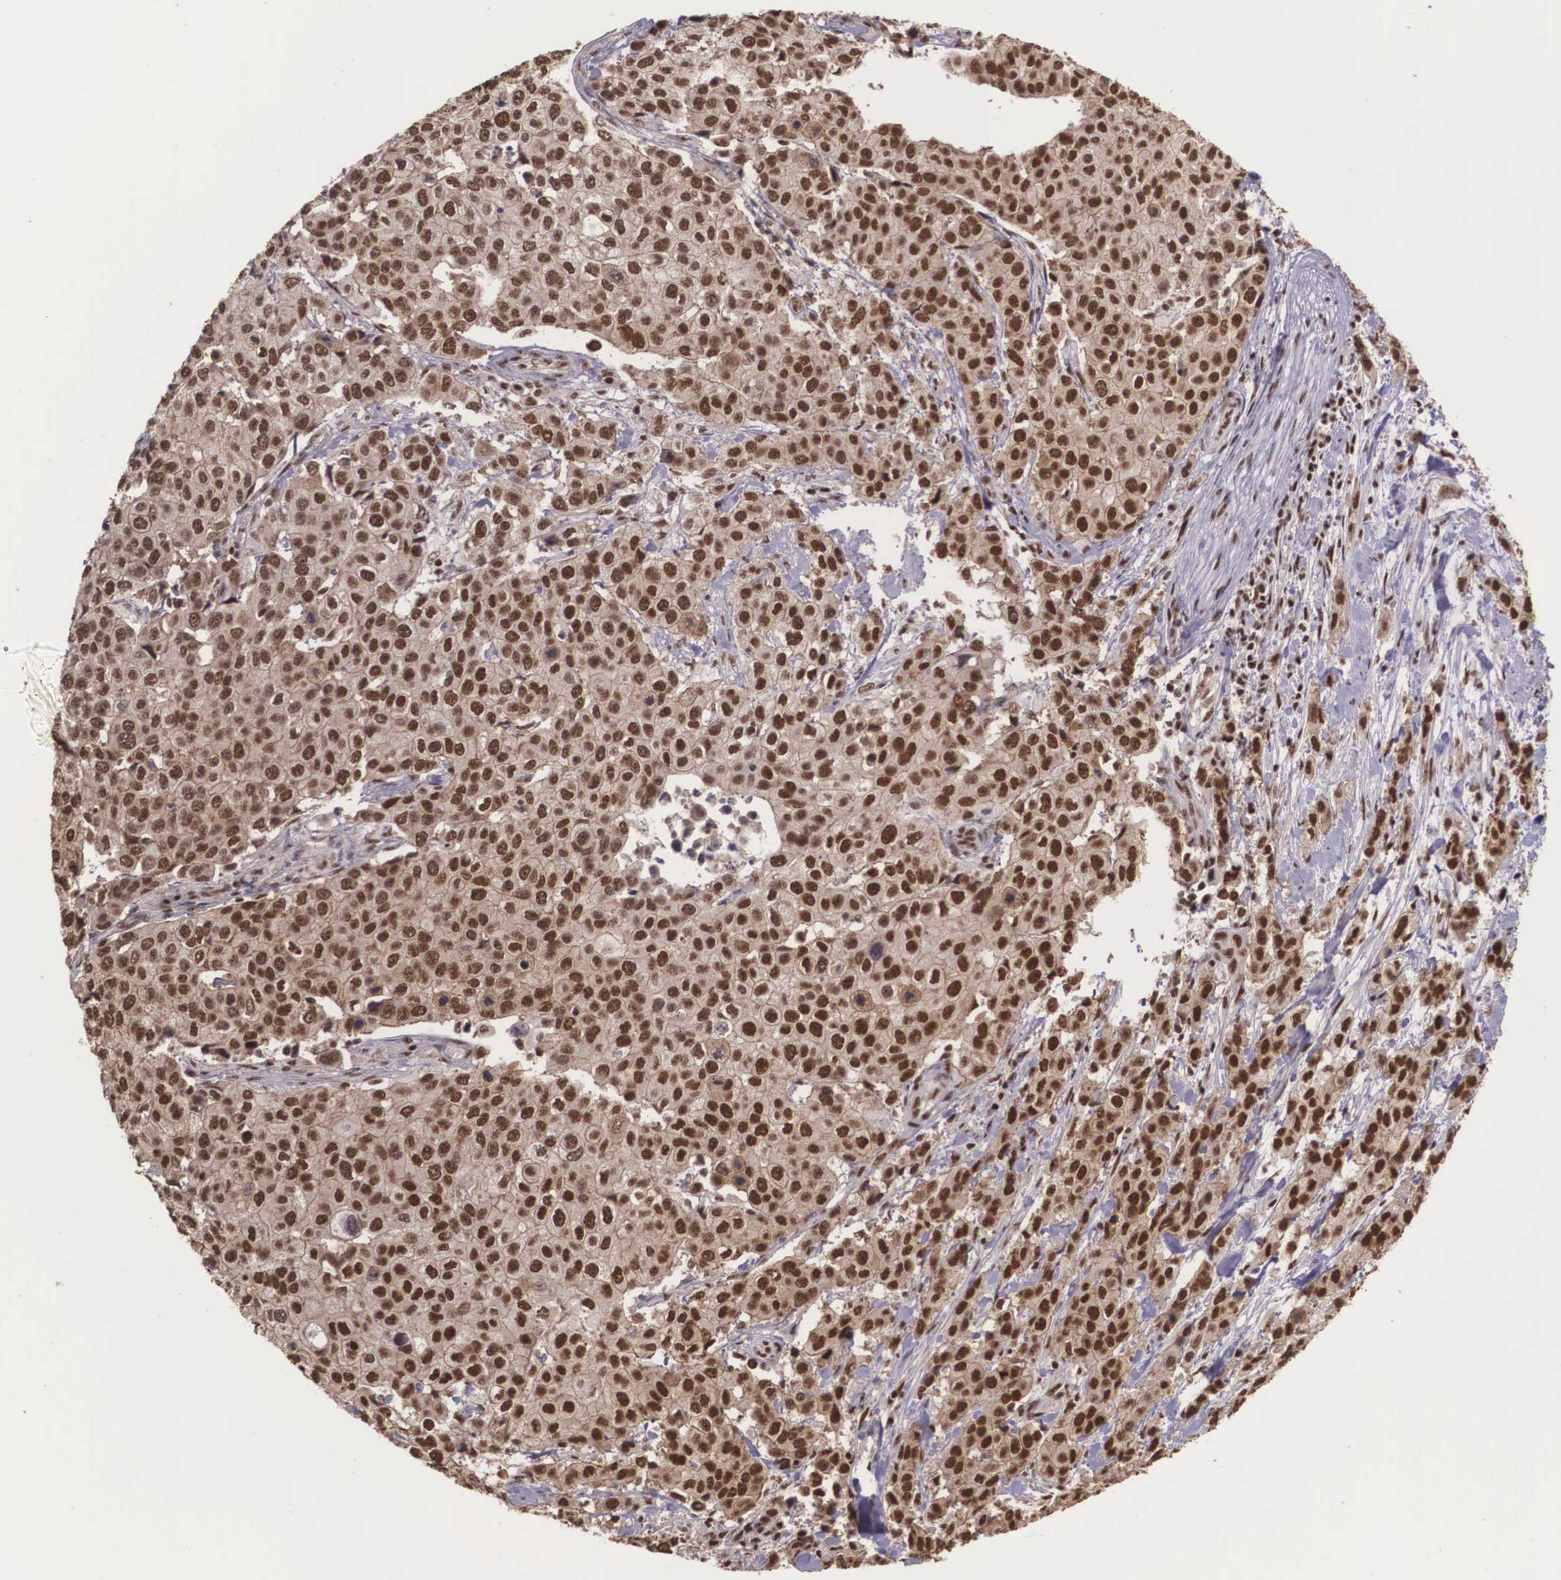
{"staining": {"intensity": "strong", "quantity": ">75%", "location": "cytoplasmic/membranous,nuclear"}, "tissue": "cervical cancer", "cell_type": "Tumor cells", "image_type": "cancer", "snomed": [{"axis": "morphology", "description": "Squamous cell carcinoma, NOS"}, {"axis": "topography", "description": "Cervix"}], "caption": "The histopathology image reveals immunohistochemical staining of squamous cell carcinoma (cervical). There is strong cytoplasmic/membranous and nuclear expression is identified in about >75% of tumor cells.", "gene": "POLR2F", "patient": {"sex": "female", "age": 54}}